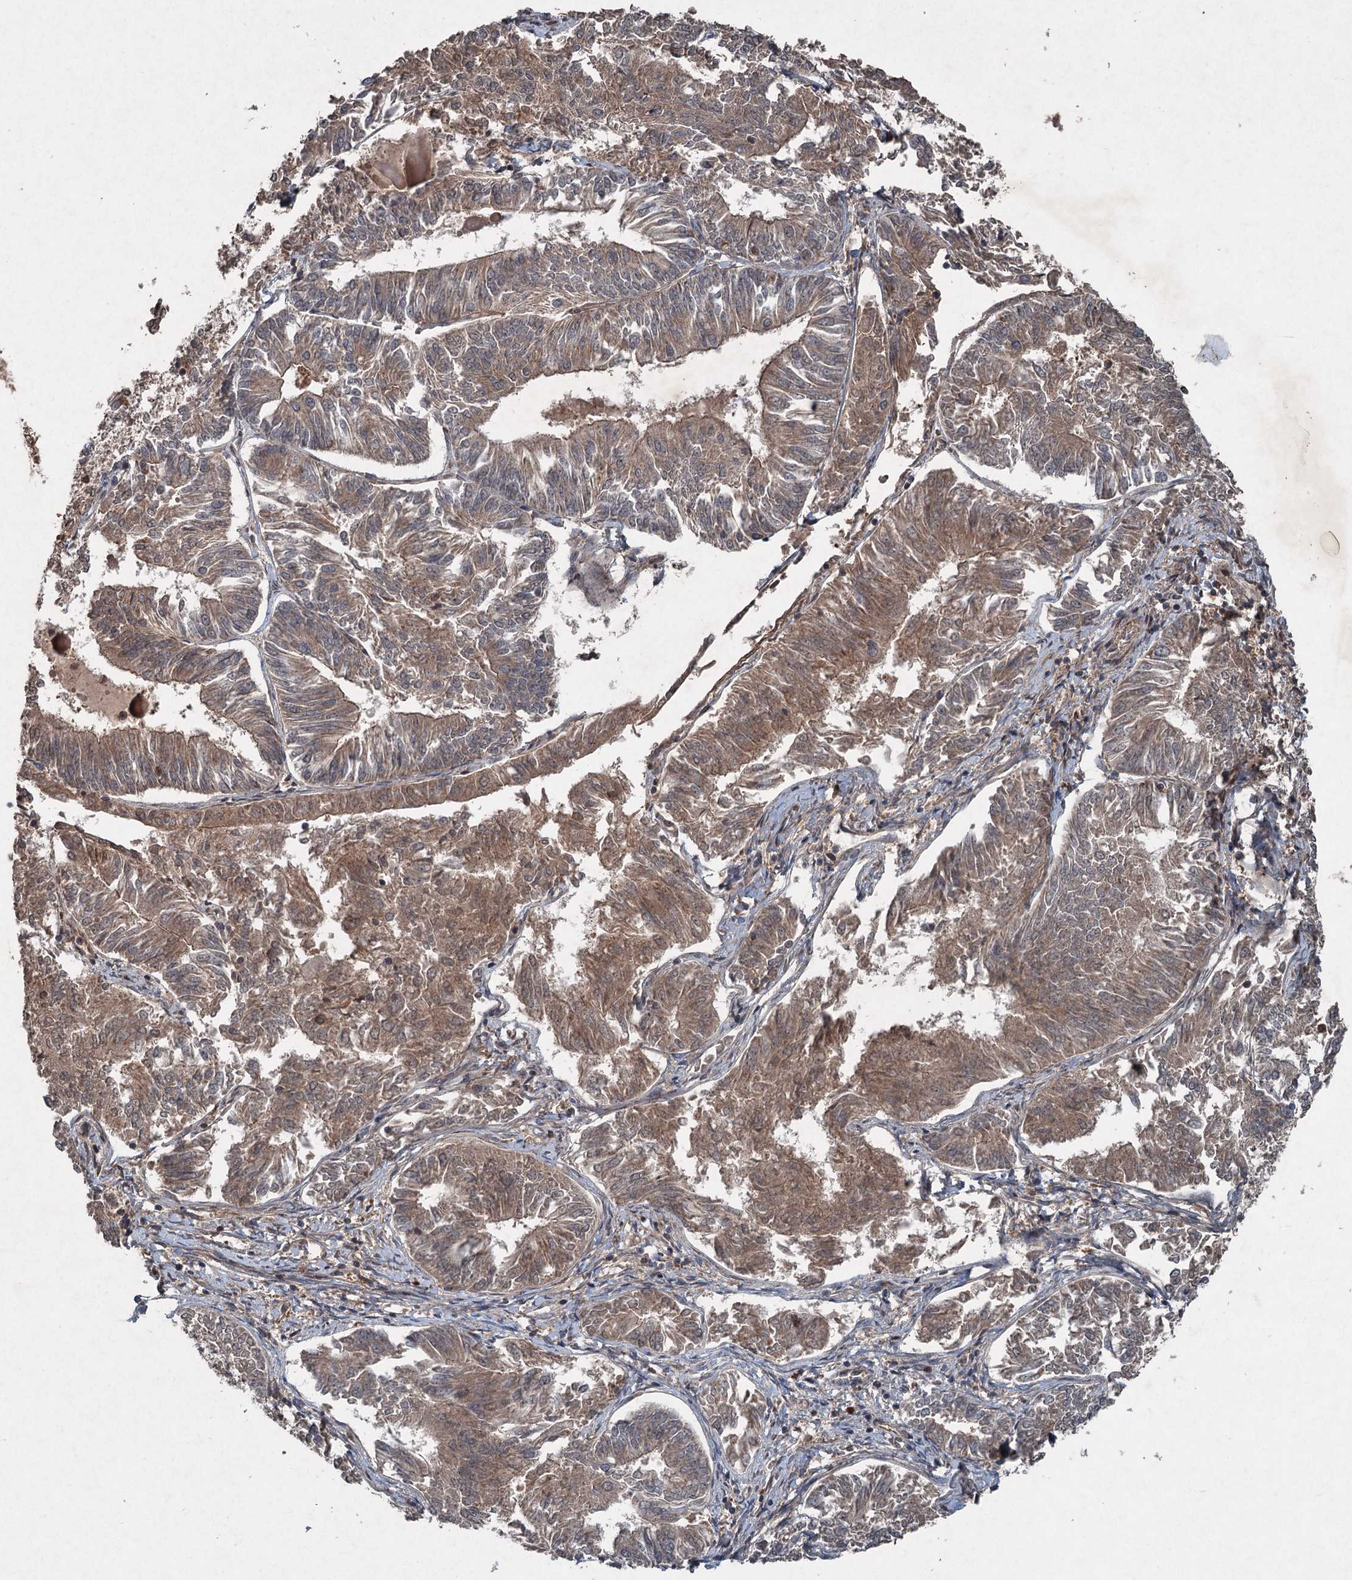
{"staining": {"intensity": "moderate", "quantity": ">75%", "location": "cytoplasmic/membranous"}, "tissue": "endometrial cancer", "cell_type": "Tumor cells", "image_type": "cancer", "snomed": [{"axis": "morphology", "description": "Adenocarcinoma, NOS"}, {"axis": "topography", "description": "Endometrium"}], "caption": "Moderate cytoplasmic/membranous protein positivity is seen in approximately >75% of tumor cells in endometrial adenocarcinoma.", "gene": "ALAS1", "patient": {"sex": "female", "age": 58}}